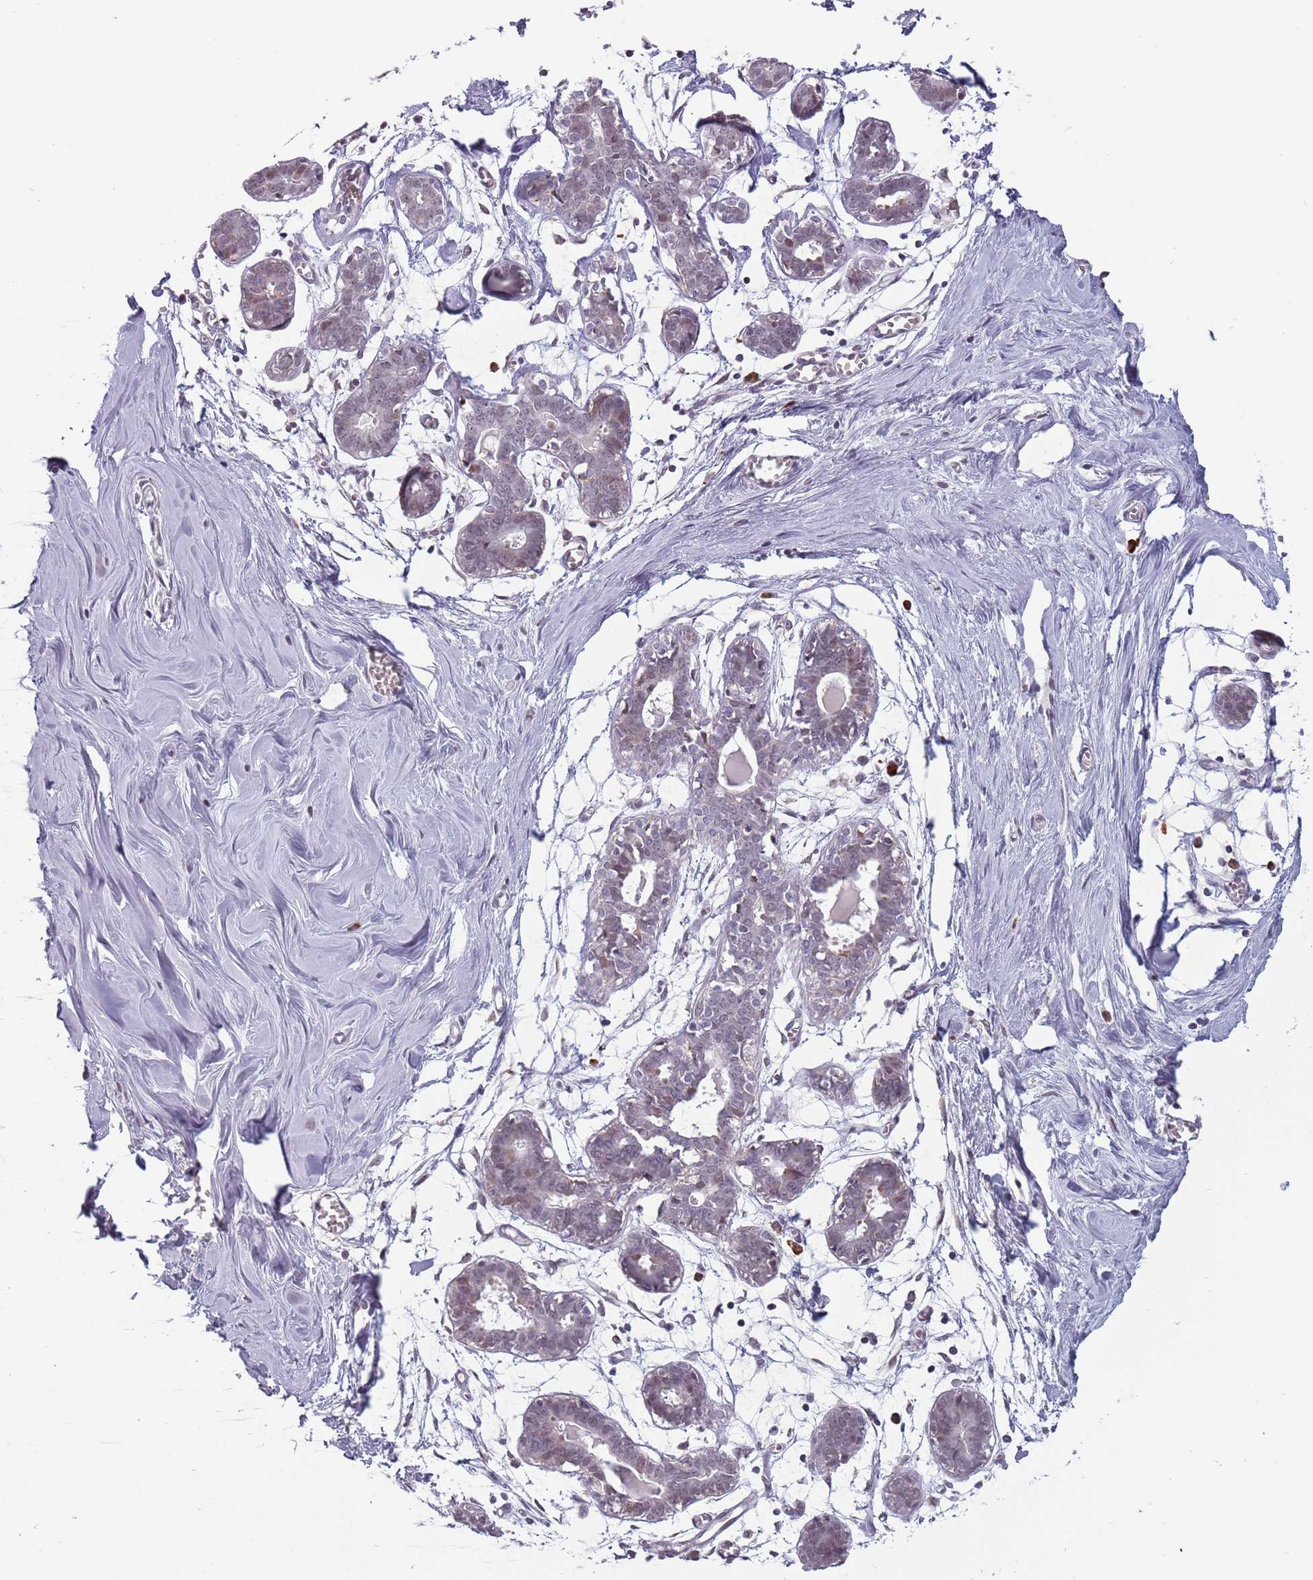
{"staining": {"intensity": "negative", "quantity": "none", "location": "none"}, "tissue": "breast", "cell_type": "Adipocytes", "image_type": "normal", "snomed": [{"axis": "morphology", "description": "Normal tissue, NOS"}, {"axis": "topography", "description": "Breast"}], "caption": "The histopathology image demonstrates no staining of adipocytes in normal breast.", "gene": "BARD1", "patient": {"sex": "female", "age": 27}}